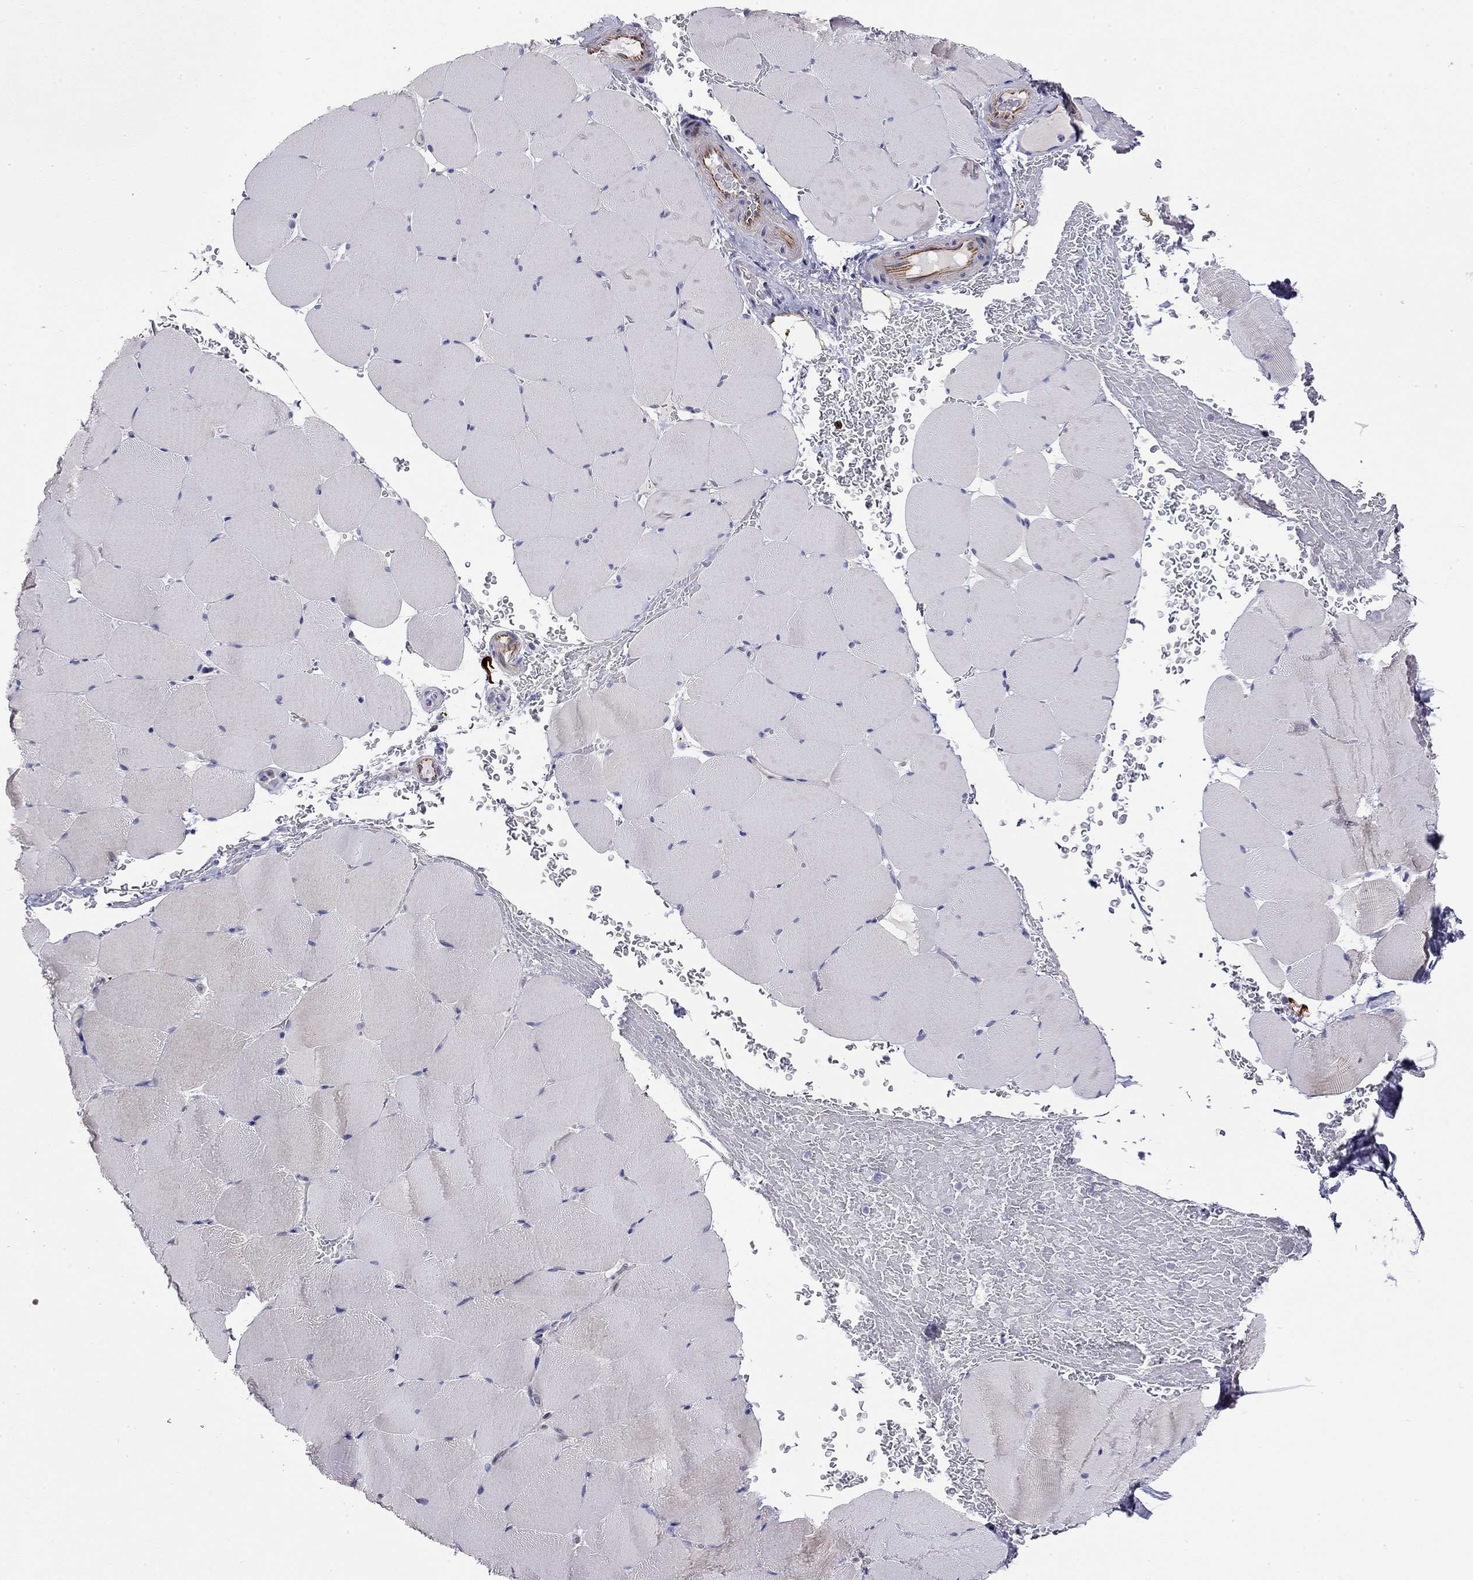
{"staining": {"intensity": "negative", "quantity": "none", "location": "none"}, "tissue": "skeletal muscle", "cell_type": "Myocytes", "image_type": "normal", "snomed": [{"axis": "morphology", "description": "Normal tissue, NOS"}, {"axis": "topography", "description": "Skeletal muscle"}], "caption": "An immunohistochemistry image of normal skeletal muscle is shown. There is no staining in myocytes of skeletal muscle. (Stains: DAB immunohistochemistry with hematoxylin counter stain, Microscopy: brightfield microscopy at high magnification).", "gene": "RTL1", "patient": {"sex": "female", "age": 37}}